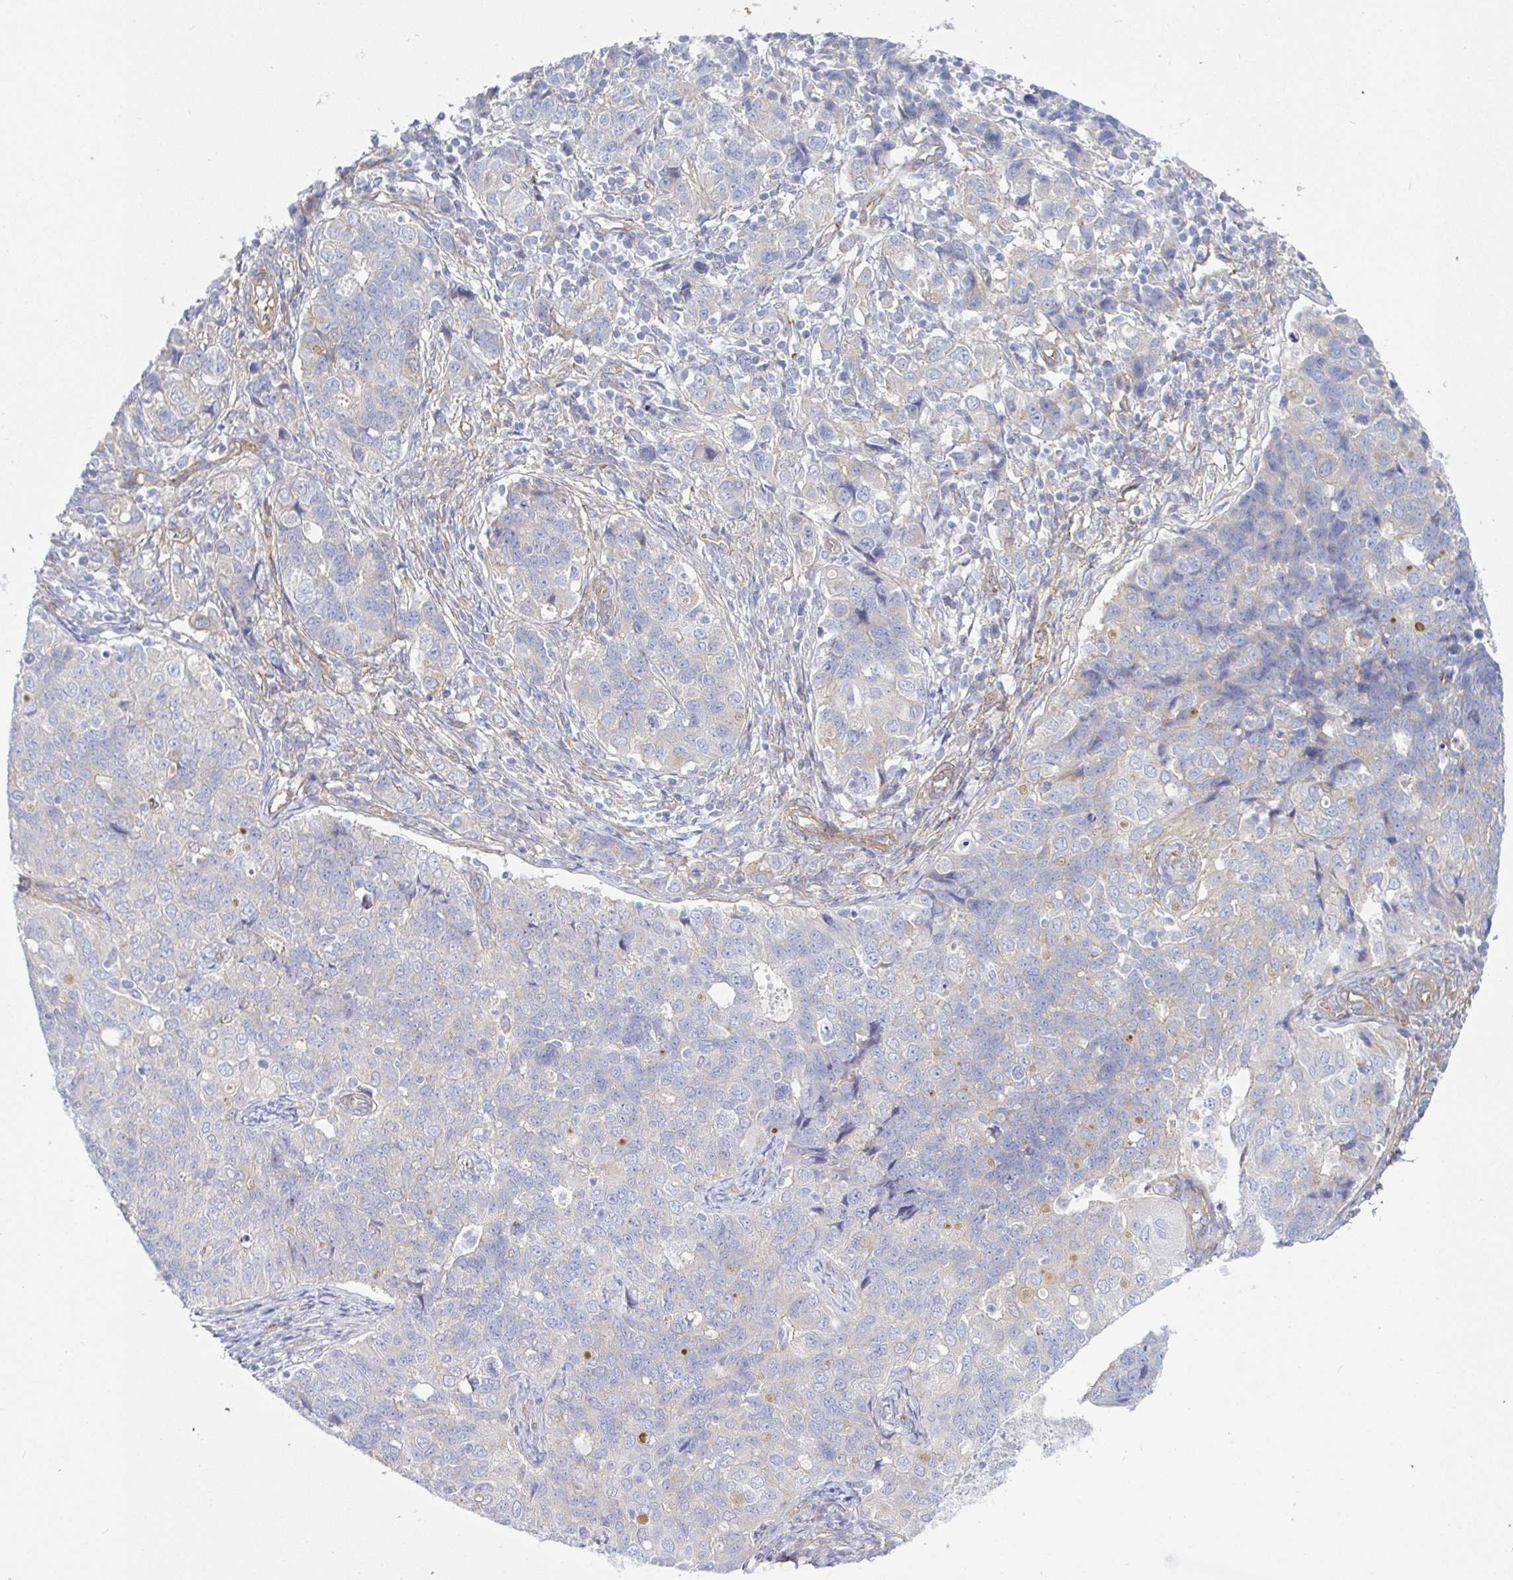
{"staining": {"intensity": "negative", "quantity": "none", "location": "none"}, "tissue": "endometrial cancer", "cell_type": "Tumor cells", "image_type": "cancer", "snomed": [{"axis": "morphology", "description": "Adenocarcinoma, NOS"}, {"axis": "topography", "description": "Endometrium"}], "caption": "This is an IHC image of human endometrial adenocarcinoma. There is no expression in tumor cells.", "gene": "ARL4D", "patient": {"sex": "female", "age": 43}}